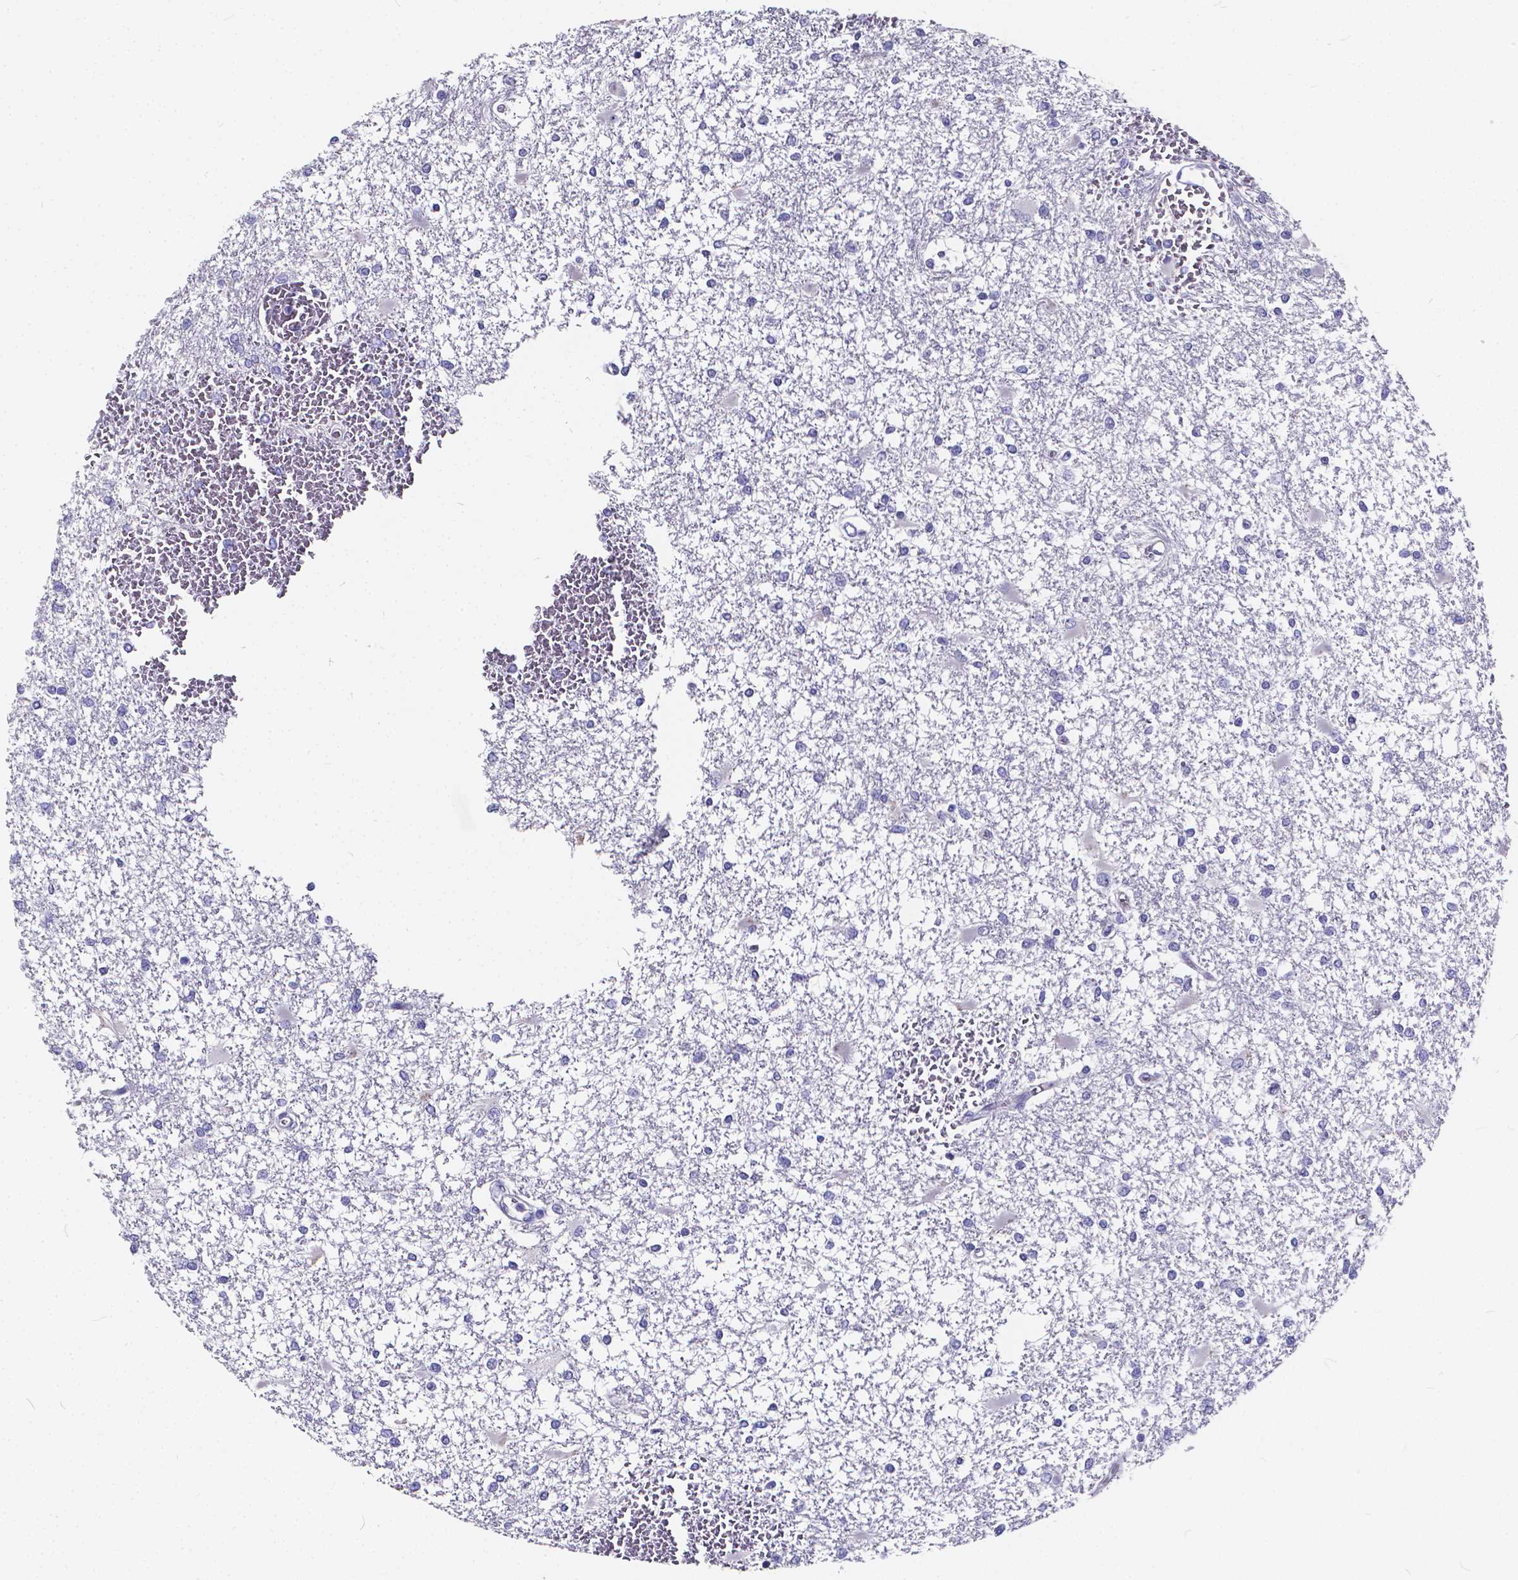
{"staining": {"intensity": "negative", "quantity": "none", "location": "none"}, "tissue": "glioma", "cell_type": "Tumor cells", "image_type": "cancer", "snomed": [{"axis": "morphology", "description": "Glioma, malignant, High grade"}, {"axis": "topography", "description": "Cerebral cortex"}], "caption": "A high-resolution photomicrograph shows immunohistochemistry staining of glioma, which exhibits no significant positivity in tumor cells. (DAB (3,3'-diaminobenzidine) immunohistochemistry, high magnification).", "gene": "SPEF2", "patient": {"sex": "male", "age": 79}}